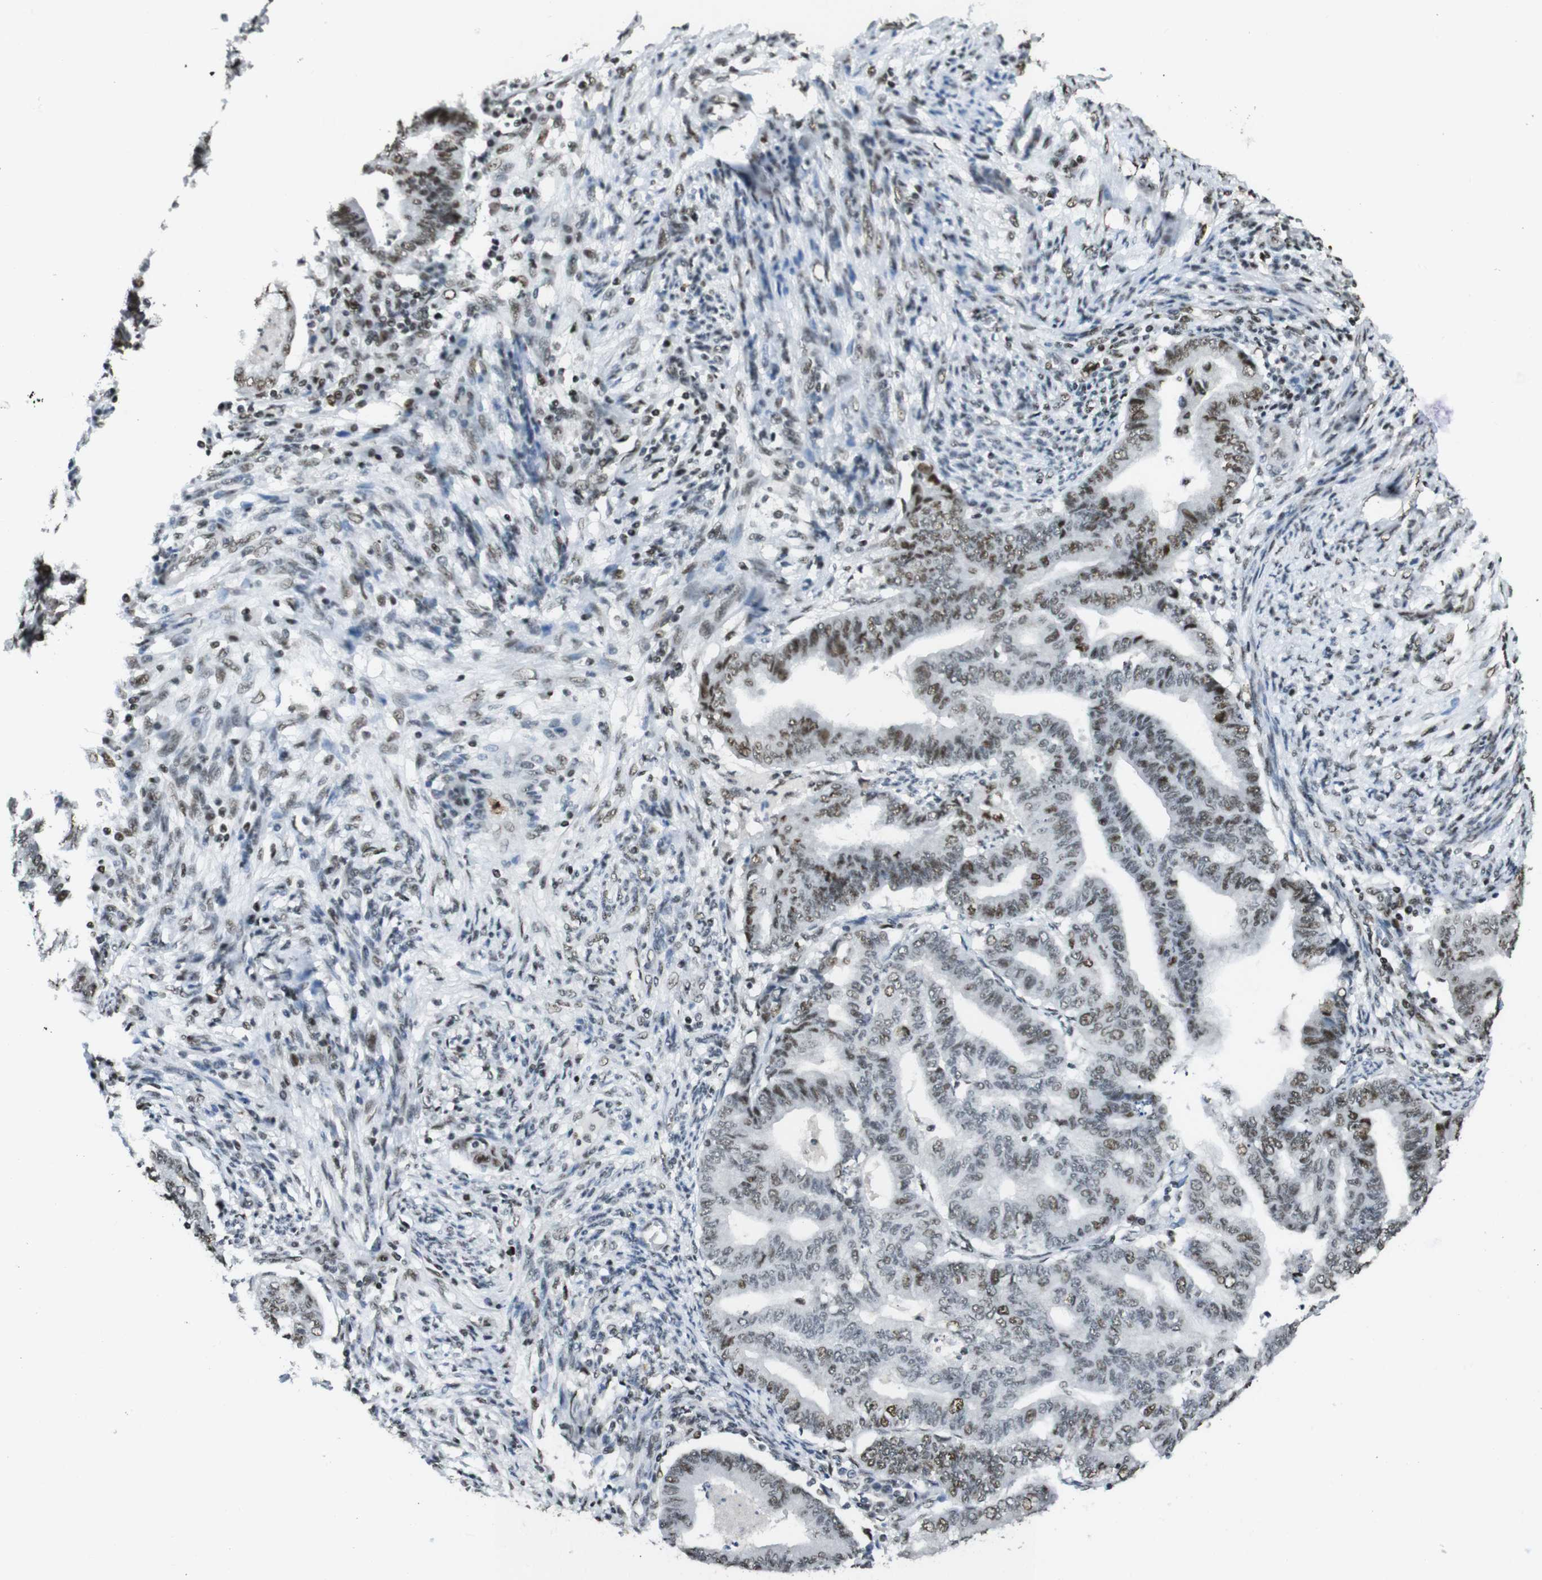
{"staining": {"intensity": "moderate", "quantity": "<25%", "location": "nuclear"}, "tissue": "endometrial cancer", "cell_type": "Tumor cells", "image_type": "cancer", "snomed": [{"axis": "morphology", "description": "Adenocarcinoma, NOS"}, {"axis": "topography", "description": "Endometrium"}], "caption": "Protein staining displays moderate nuclear expression in about <25% of tumor cells in endometrial adenocarcinoma.", "gene": "CSNK2B", "patient": {"sex": "female", "age": 79}}